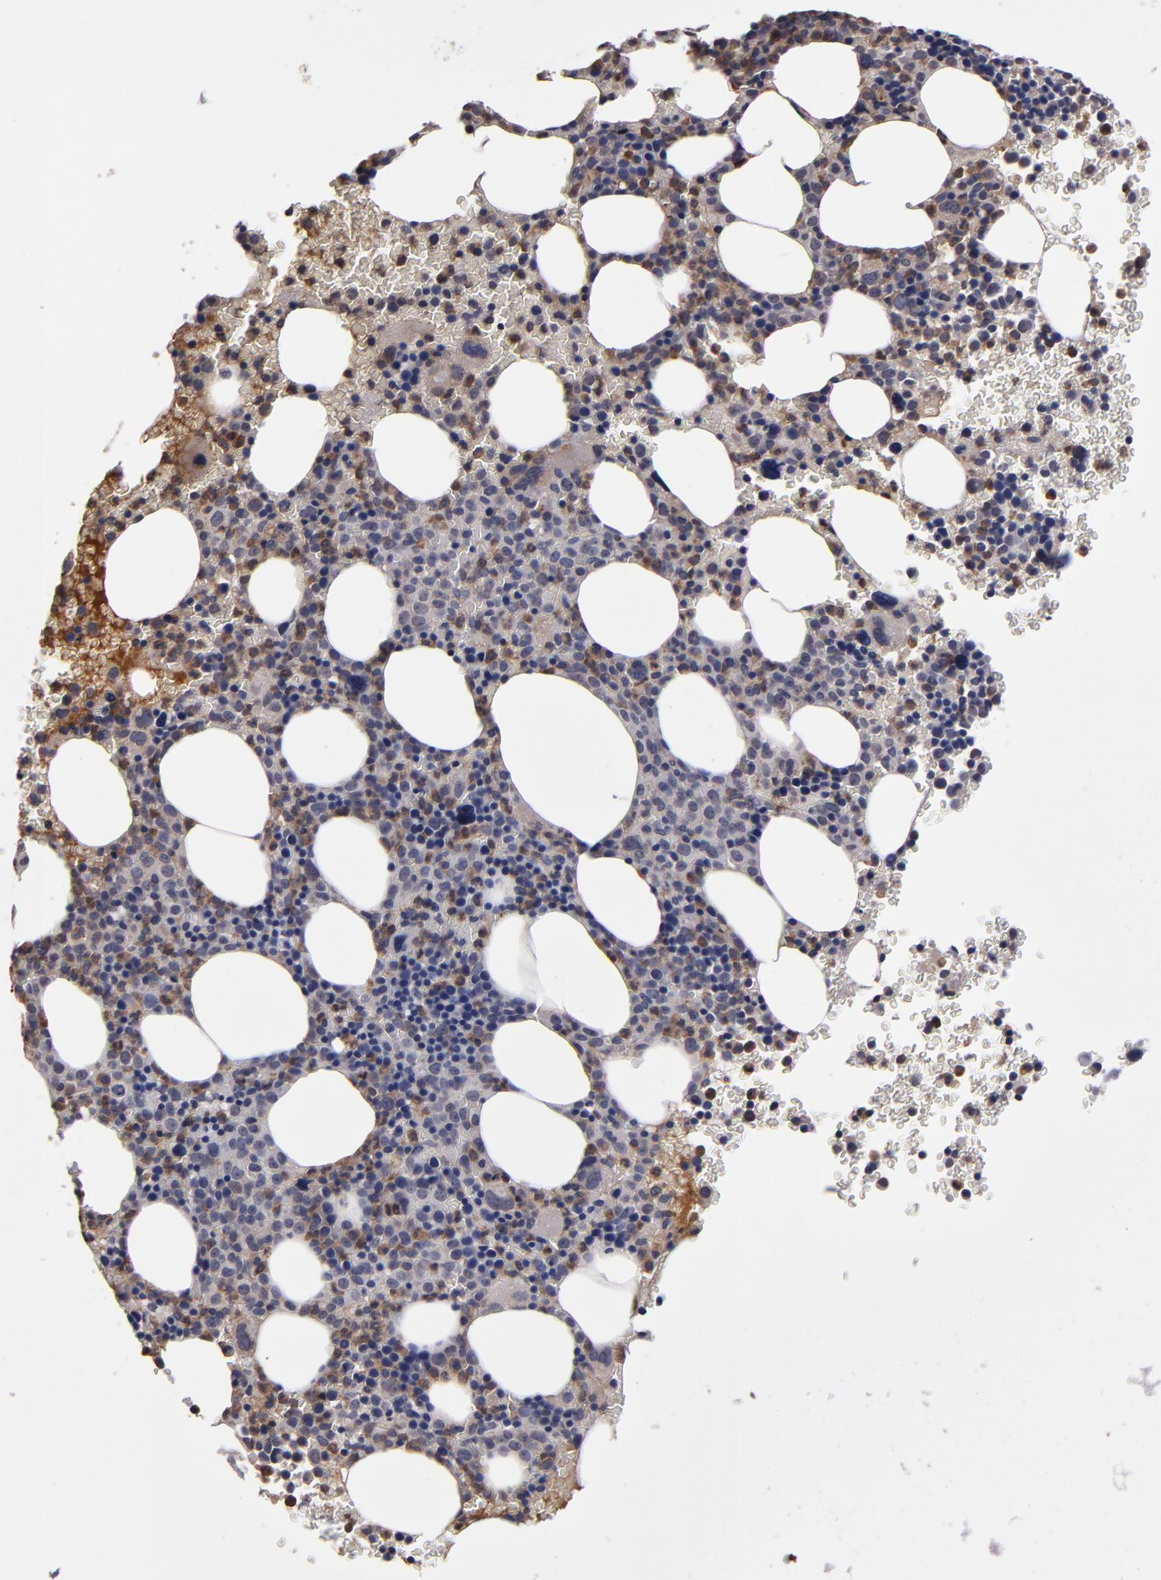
{"staining": {"intensity": "moderate", "quantity": "25%-75%", "location": "cytoplasmic/membranous"}, "tissue": "bone marrow", "cell_type": "Hematopoietic cells", "image_type": "normal", "snomed": [{"axis": "morphology", "description": "Normal tissue, NOS"}, {"axis": "topography", "description": "Bone marrow"}], "caption": "Immunohistochemistry (IHC) of unremarkable human bone marrow reveals medium levels of moderate cytoplasmic/membranous positivity in approximately 25%-75% of hematopoietic cells. The staining is performed using DAB (3,3'-diaminobenzidine) brown chromogen to label protein expression. The nuclei are counter-stained blue using hematoxylin.", "gene": "SERPINA7", "patient": {"sex": "male", "age": 68}}